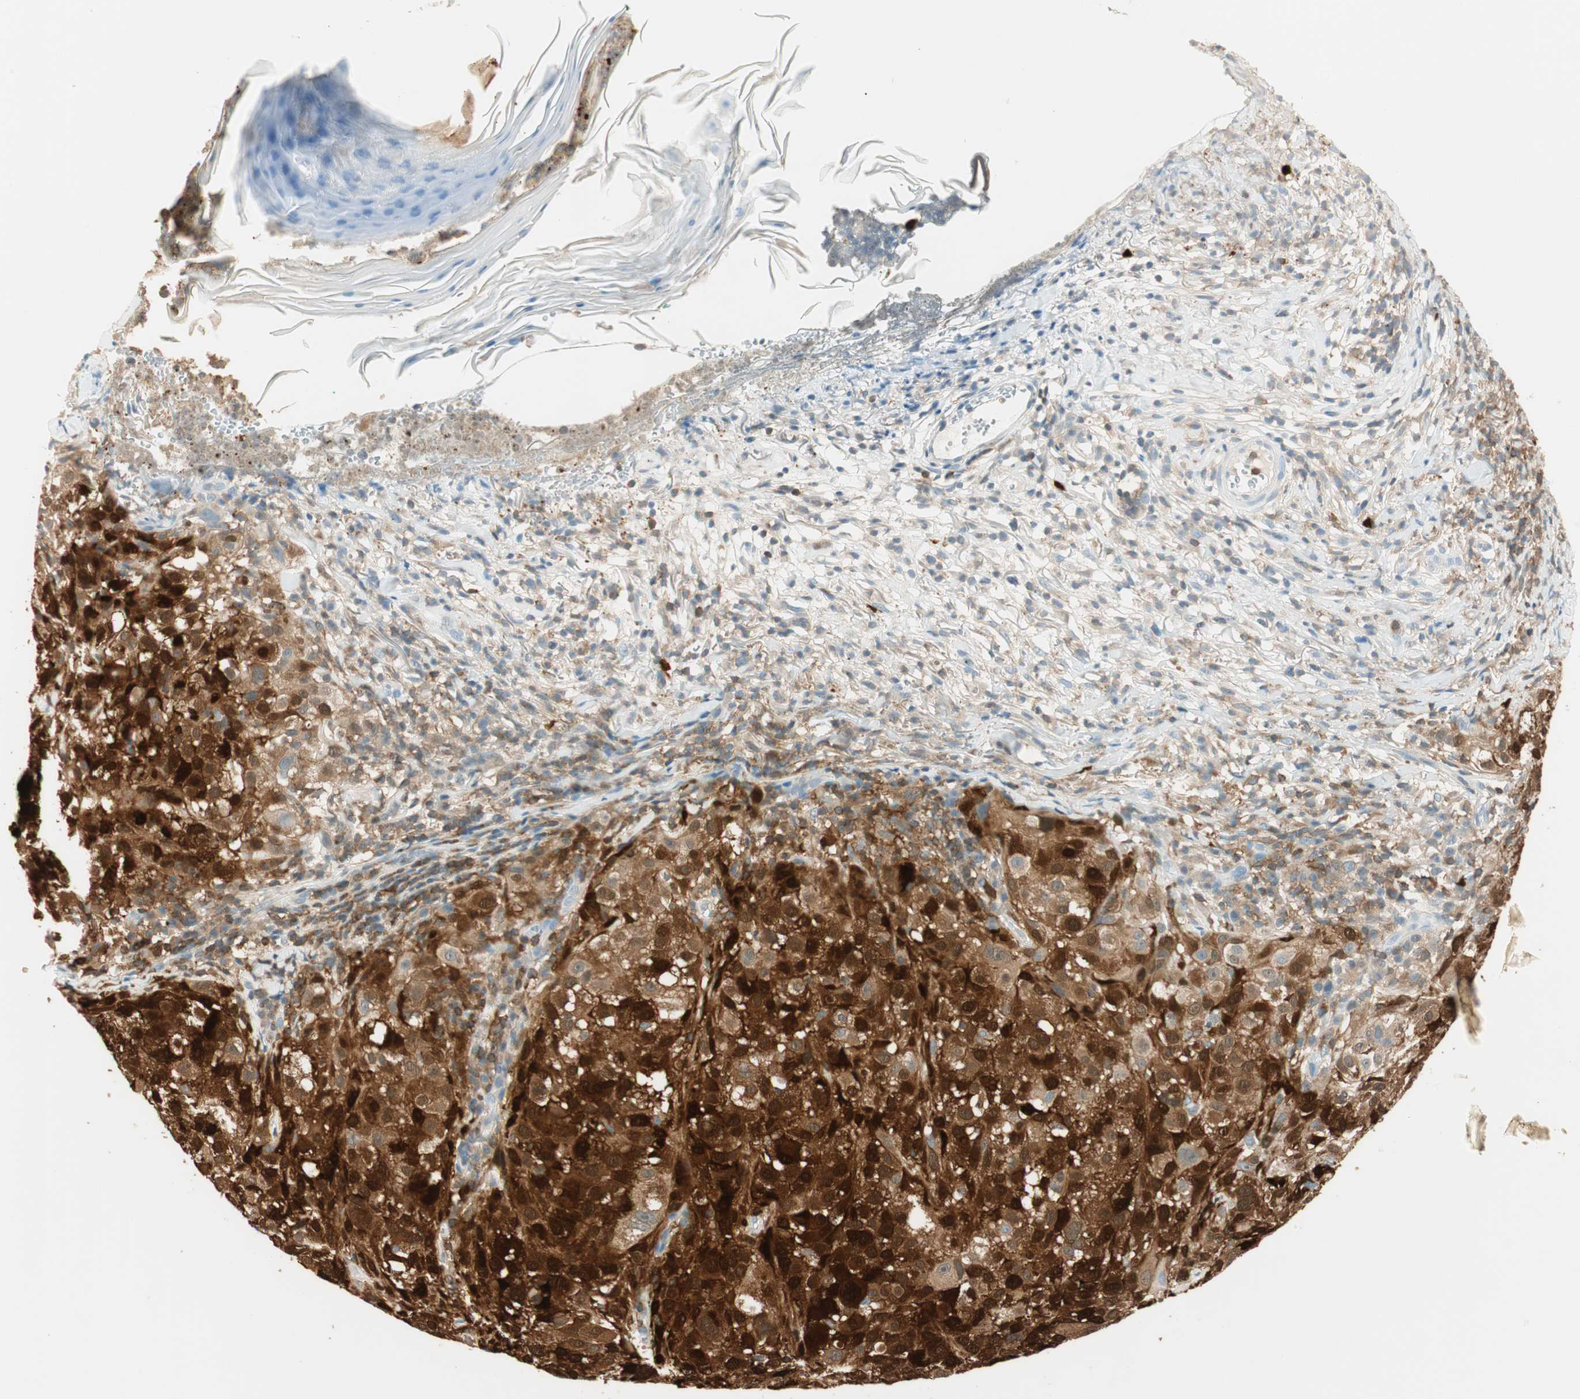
{"staining": {"intensity": "strong", "quantity": ">75%", "location": "cytoplasmic/membranous"}, "tissue": "melanoma", "cell_type": "Tumor cells", "image_type": "cancer", "snomed": [{"axis": "morphology", "description": "Necrosis, NOS"}, {"axis": "morphology", "description": "Malignant melanoma, NOS"}, {"axis": "topography", "description": "Skin"}], "caption": "Immunohistochemistry (IHC) photomicrograph of human melanoma stained for a protein (brown), which exhibits high levels of strong cytoplasmic/membranous positivity in approximately >75% of tumor cells.", "gene": "HPGD", "patient": {"sex": "female", "age": 87}}